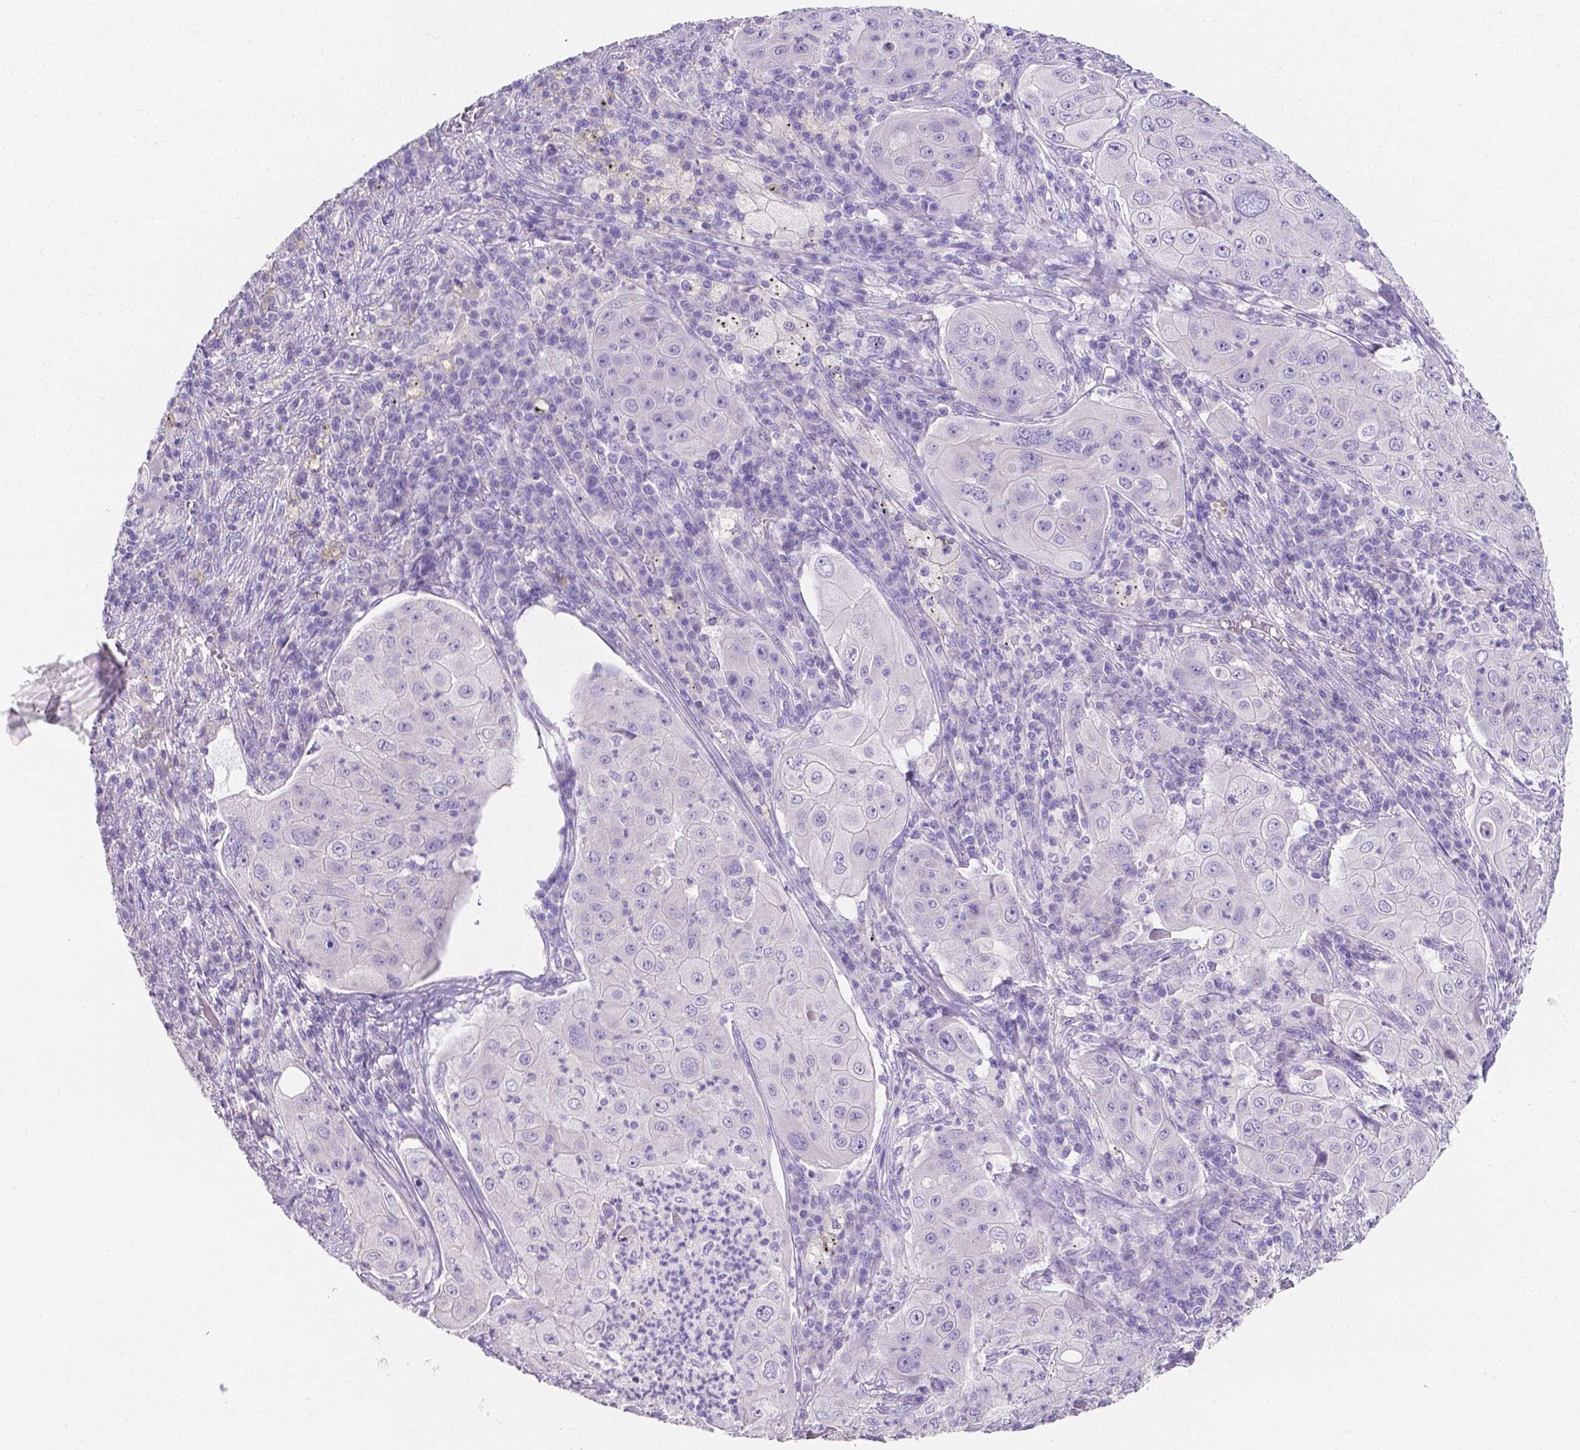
{"staining": {"intensity": "negative", "quantity": "none", "location": "none"}, "tissue": "lung cancer", "cell_type": "Tumor cells", "image_type": "cancer", "snomed": [{"axis": "morphology", "description": "Squamous cell carcinoma, NOS"}, {"axis": "topography", "description": "Lung"}], "caption": "The image displays no significant expression in tumor cells of lung cancer (squamous cell carcinoma).", "gene": "SLC22A2", "patient": {"sex": "female", "age": 59}}